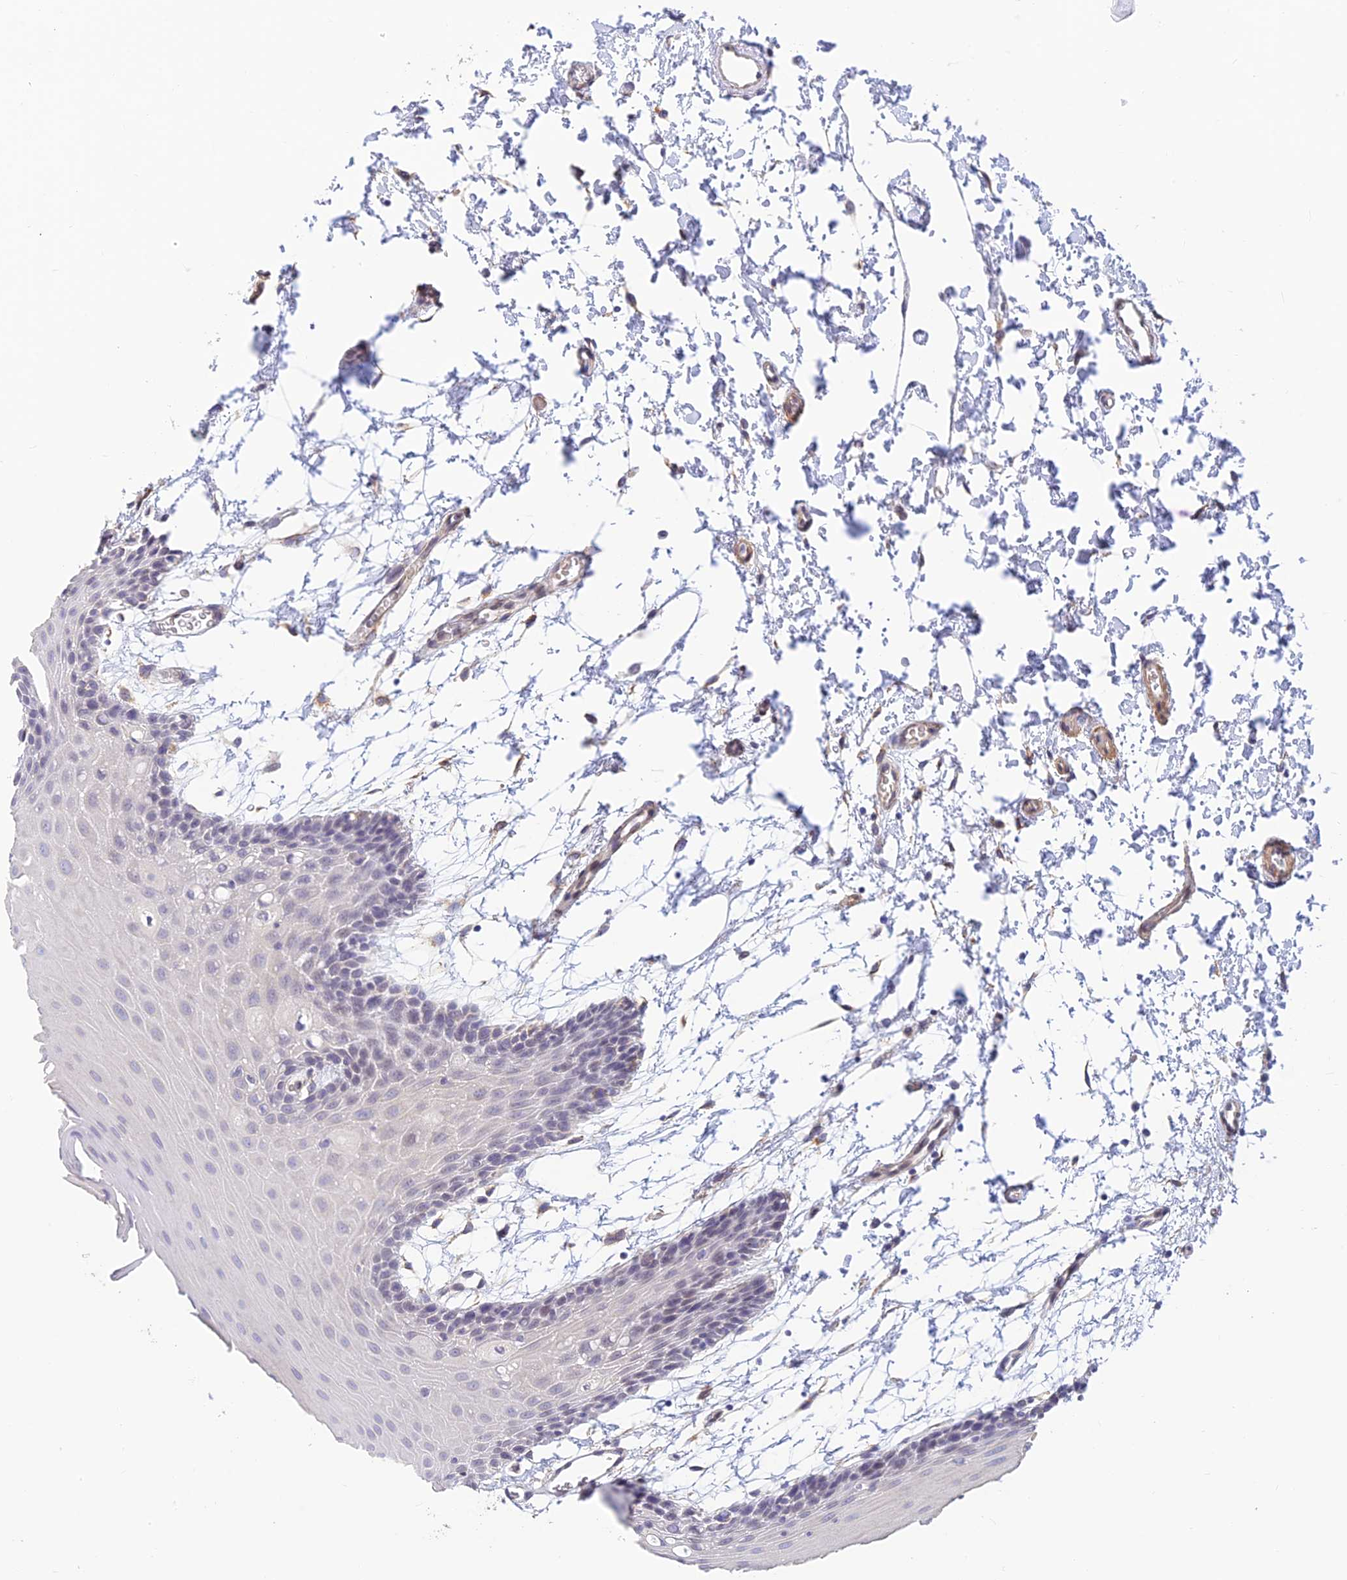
{"staining": {"intensity": "negative", "quantity": "none", "location": "none"}, "tissue": "oral mucosa", "cell_type": "Squamous epithelial cells", "image_type": "normal", "snomed": [{"axis": "morphology", "description": "Normal tissue, NOS"}, {"axis": "topography", "description": "Skeletal muscle"}, {"axis": "topography", "description": "Oral tissue"}, {"axis": "topography", "description": "Salivary gland"}, {"axis": "topography", "description": "Peripheral nerve tissue"}], "caption": "IHC of unremarkable oral mucosa demonstrates no staining in squamous epithelial cells. The staining was performed using DAB to visualize the protein expression in brown, while the nuclei were stained in blue with hematoxylin (Magnification: 20x).", "gene": "ALDH1L2", "patient": {"sex": "male", "age": 54}}